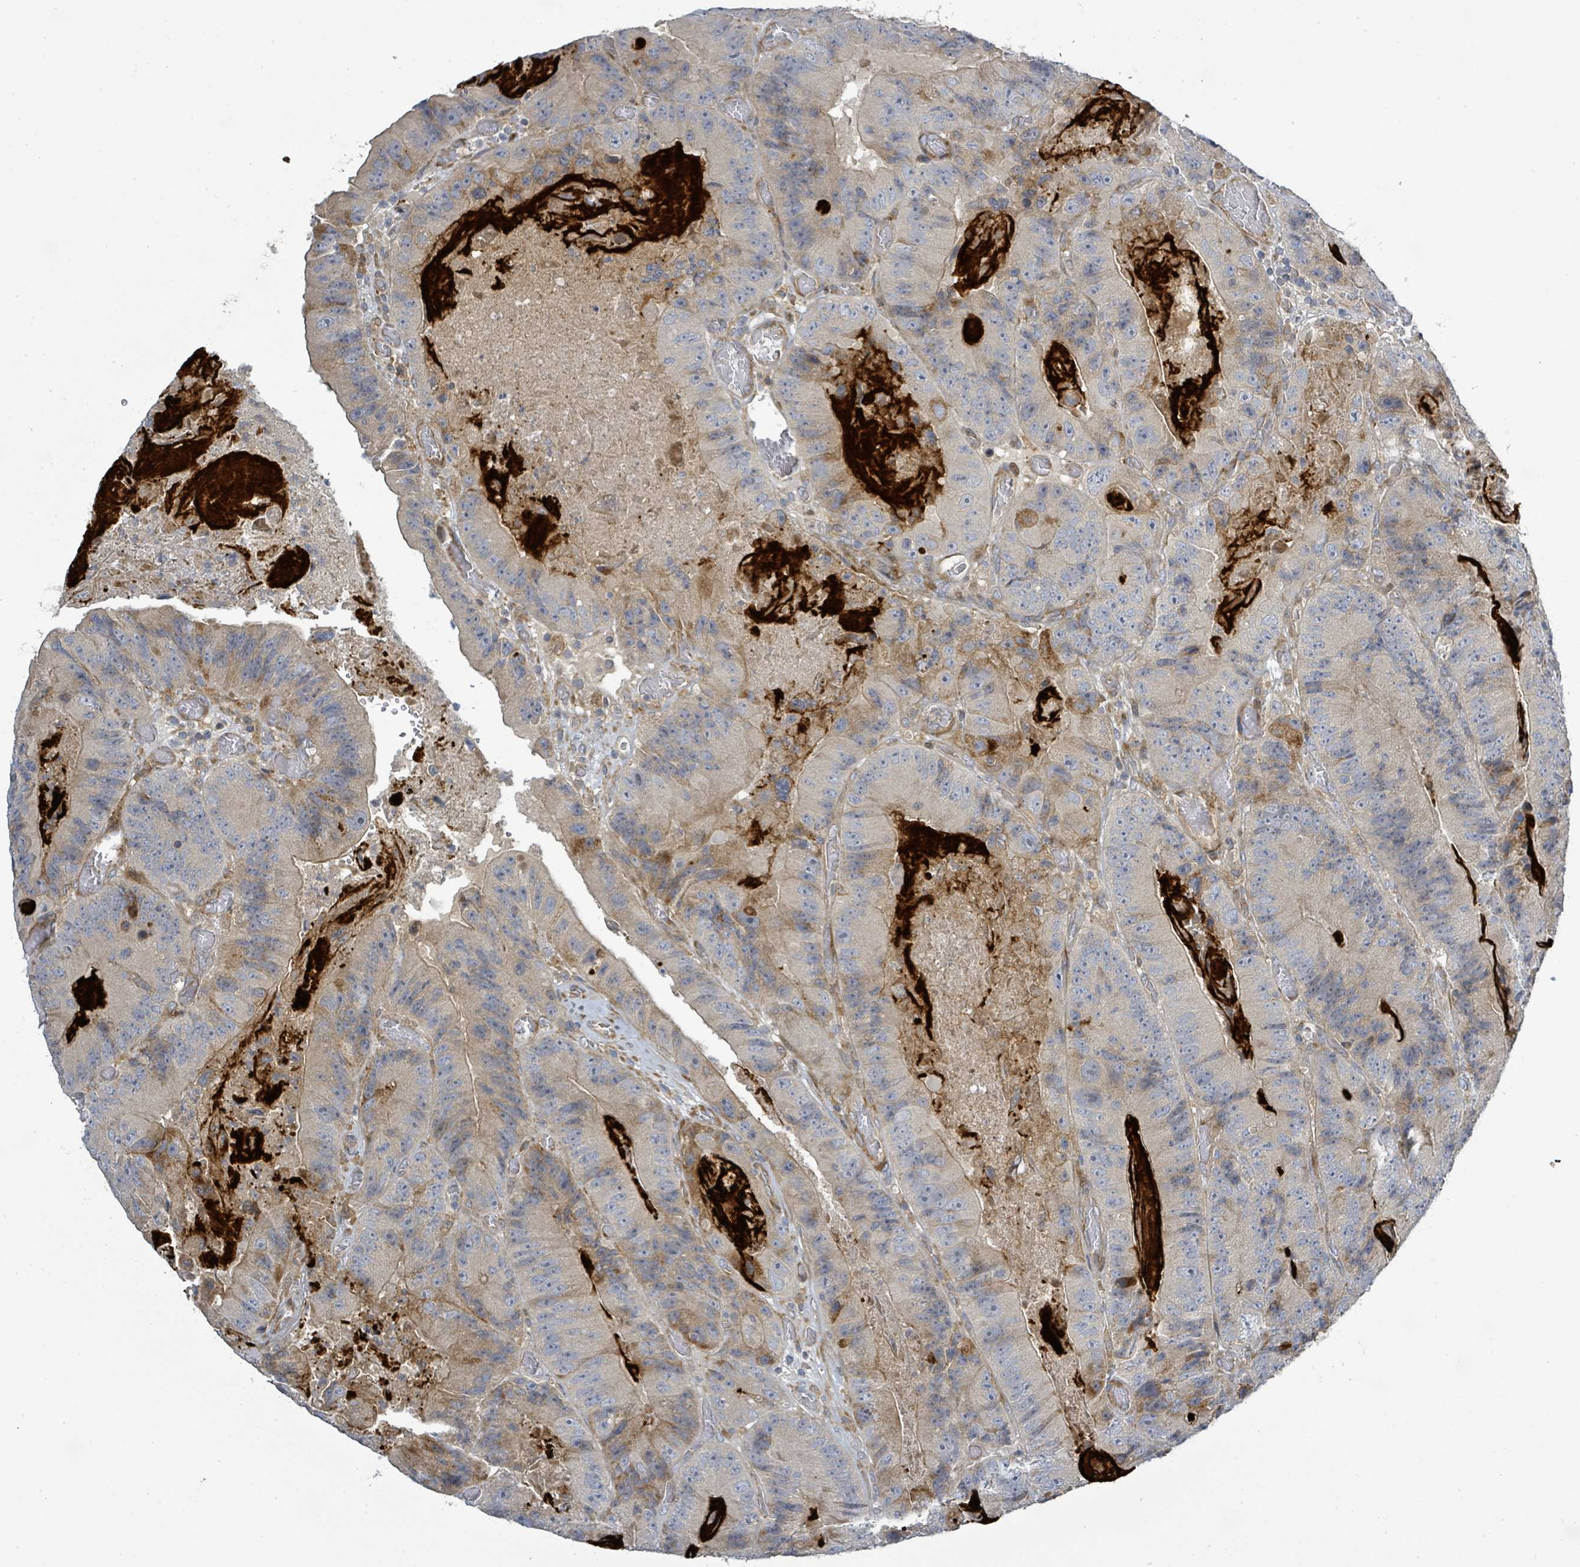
{"staining": {"intensity": "moderate", "quantity": "<25%", "location": "cytoplasmic/membranous"}, "tissue": "colorectal cancer", "cell_type": "Tumor cells", "image_type": "cancer", "snomed": [{"axis": "morphology", "description": "Adenocarcinoma, NOS"}, {"axis": "topography", "description": "Colon"}], "caption": "Human colorectal cancer (adenocarcinoma) stained for a protein (brown) displays moderate cytoplasmic/membranous positive staining in about <25% of tumor cells.", "gene": "CFAP210", "patient": {"sex": "female", "age": 86}}